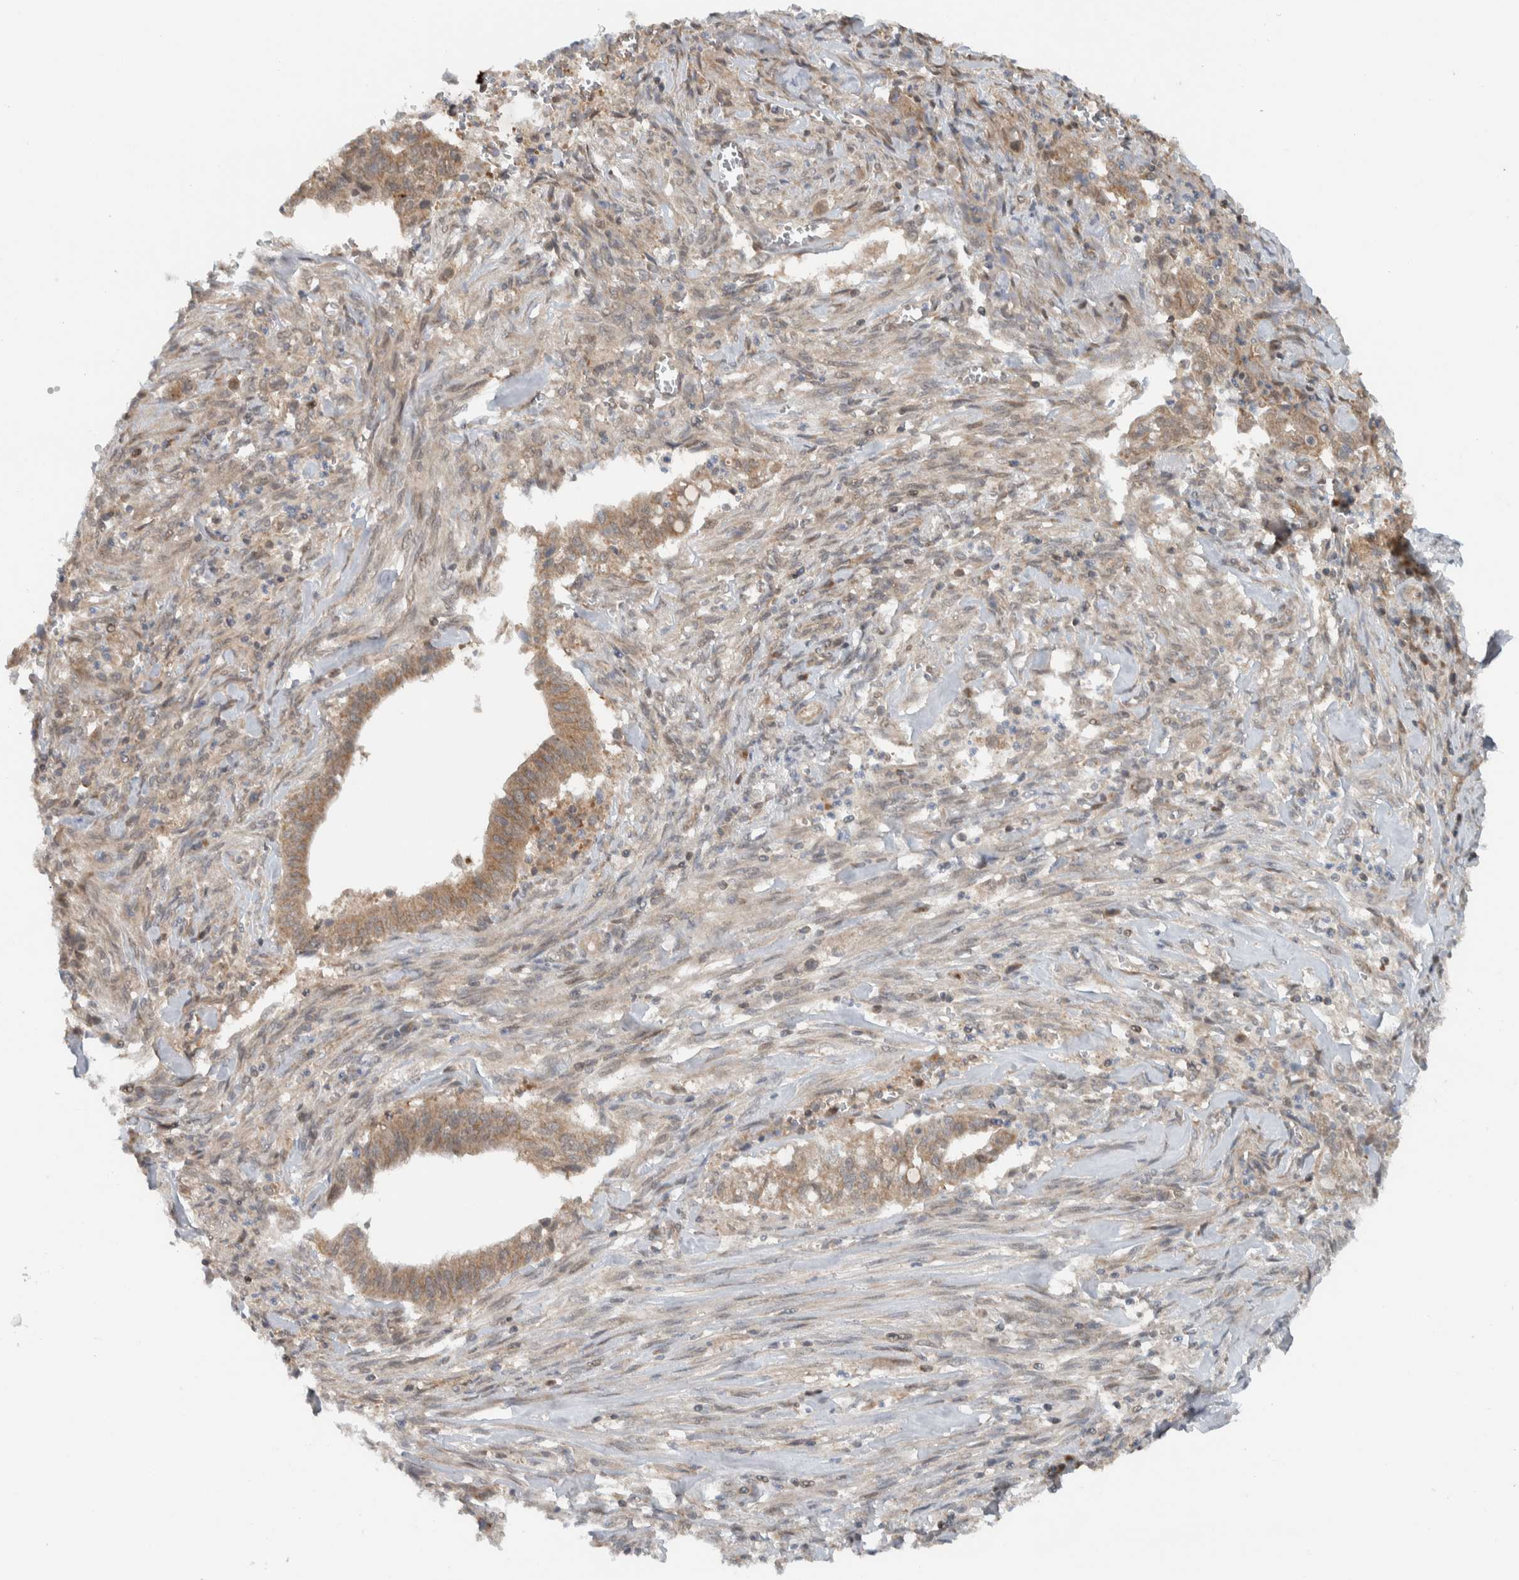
{"staining": {"intensity": "weak", "quantity": ">75%", "location": "cytoplasmic/membranous"}, "tissue": "cervical cancer", "cell_type": "Tumor cells", "image_type": "cancer", "snomed": [{"axis": "morphology", "description": "Adenocarcinoma, NOS"}, {"axis": "topography", "description": "Cervix"}], "caption": "Cervical adenocarcinoma stained for a protein shows weak cytoplasmic/membranous positivity in tumor cells.", "gene": "KLHL6", "patient": {"sex": "female", "age": 44}}